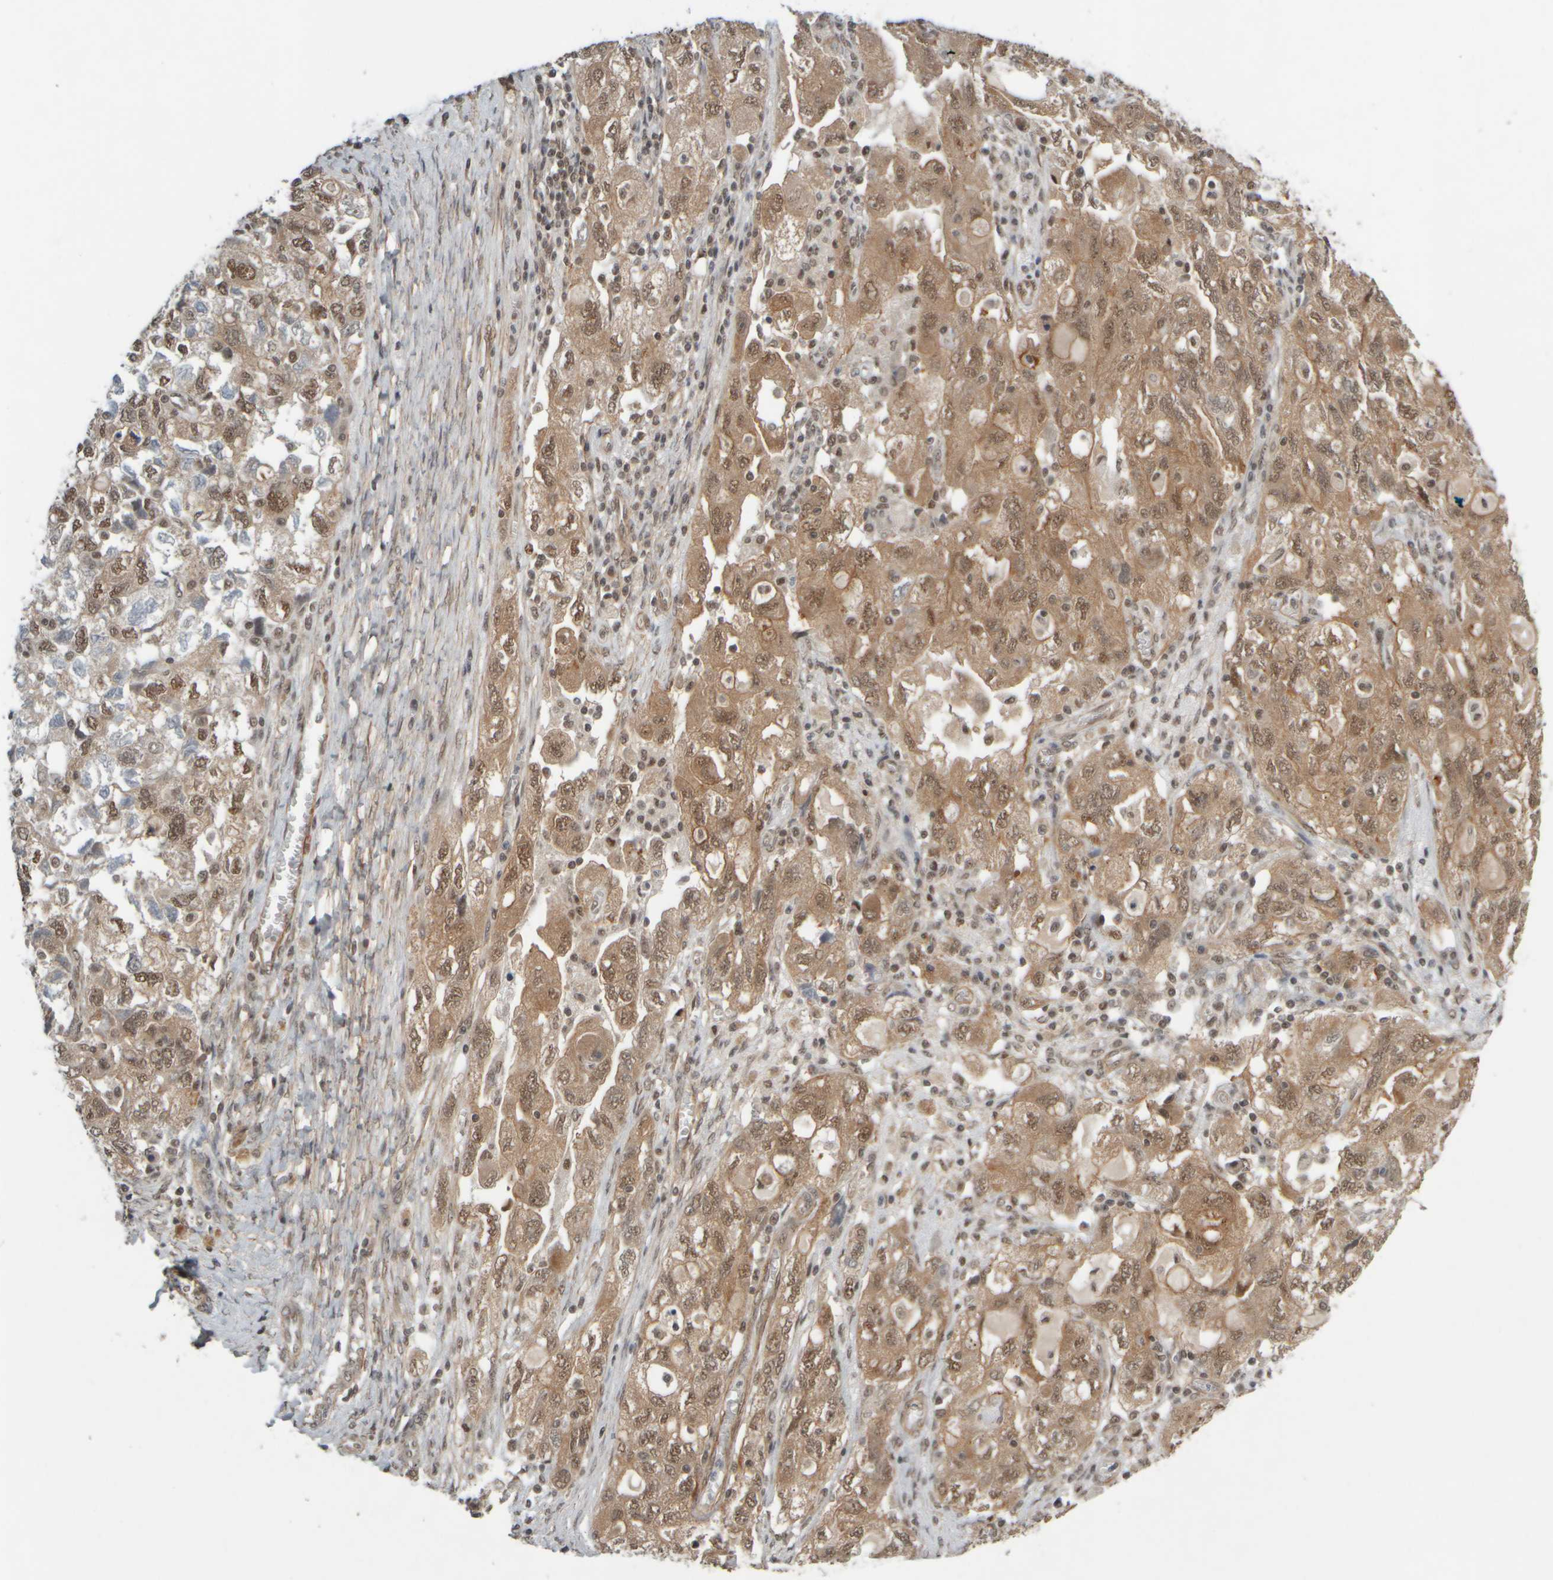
{"staining": {"intensity": "weak", "quantity": ">75%", "location": "cytoplasmic/membranous,nuclear"}, "tissue": "ovarian cancer", "cell_type": "Tumor cells", "image_type": "cancer", "snomed": [{"axis": "morphology", "description": "Carcinoma, NOS"}, {"axis": "morphology", "description": "Cystadenocarcinoma, serous, NOS"}, {"axis": "topography", "description": "Ovary"}], "caption": "Protein expression analysis of human ovarian cancer reveals weak cytoplasmic/membranous and nuclear positivity in approximately >75% of tumor cells. (brown staining indicates protein expression, while blue staining denotes nuclei).", "gene": "SYNRG", "patient": {"sex": "female", "age": 69}}